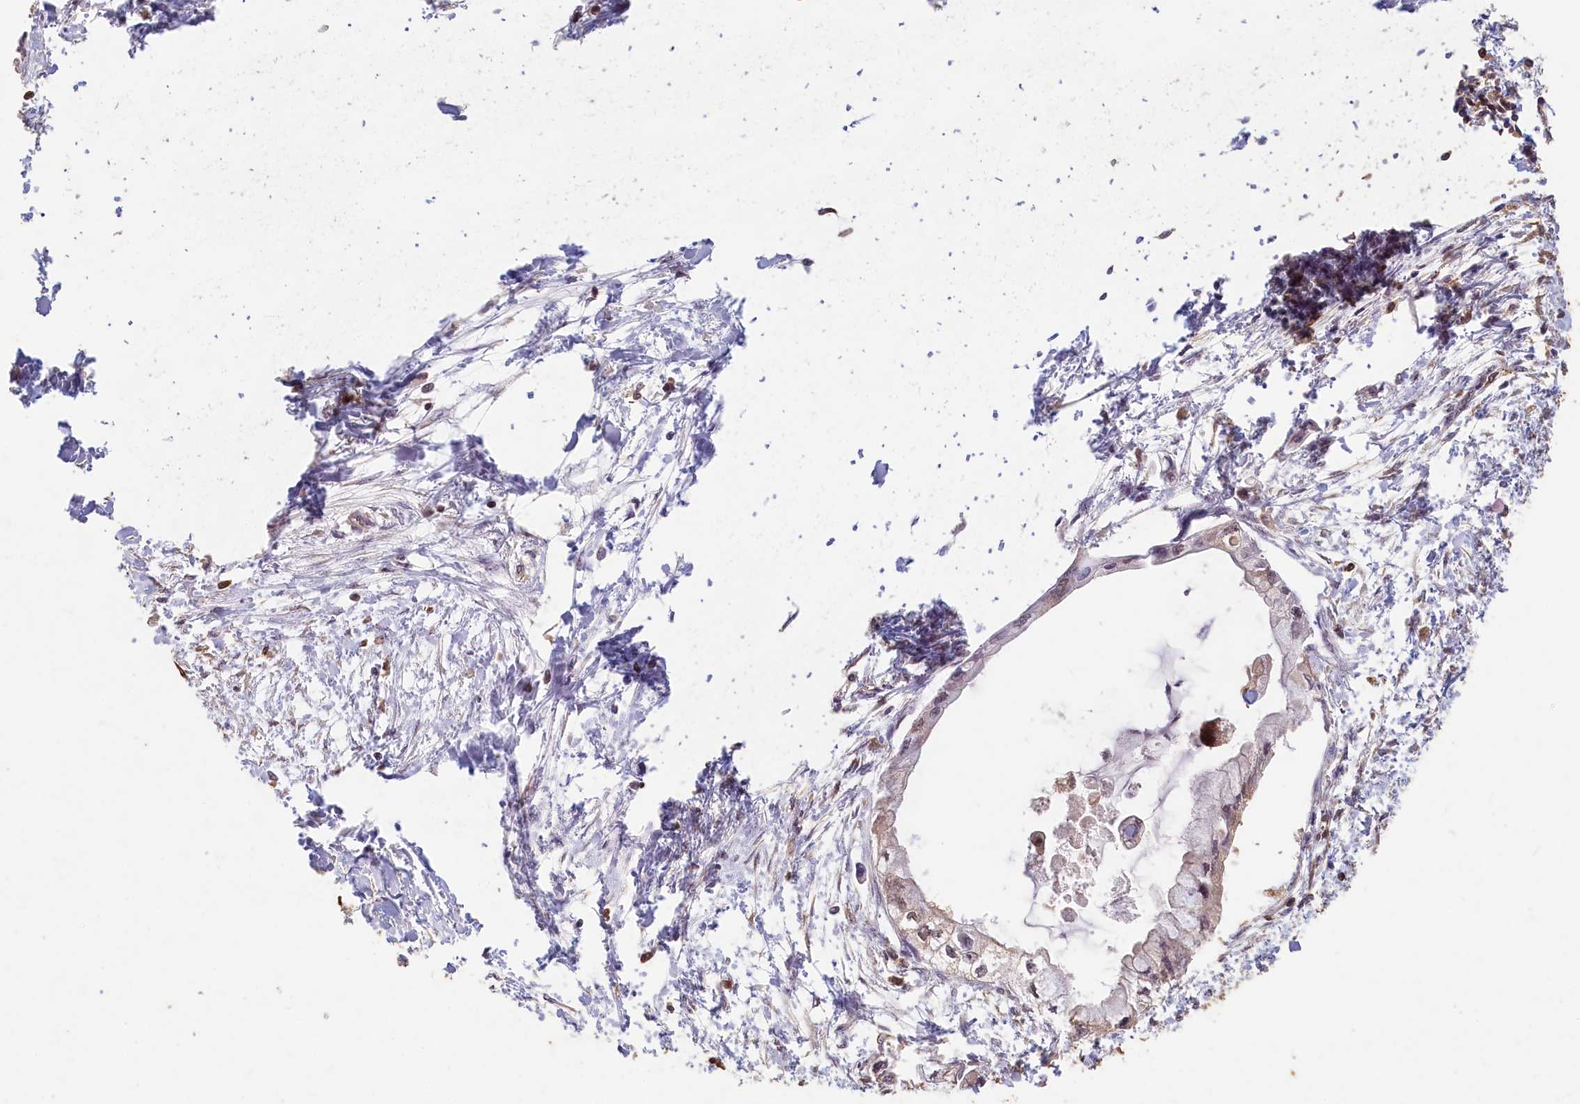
{"staining": {"intensity": "weak", "quantity": "25%-75%", "location": "cytoplasmic/membranous"}, "tissue": "pancreatic cancer", "cell_type": "Tumor cells", "image_type": "cancer", "snomed": [{"axis": "morphology", "description": "Adenocarcinoma, NOS"}, {"axis": "topography", "description": "Pancreas"}], "caption": "Immunohistochemistry image of neoplastic tissue: pancreatic cancer stained using immunohistochemistry exhibits low levels of weak protein expression localized specifically in the cytoplasmic/membranous of tumor cells, appearing as a cytoplasmic/membranous brown color.", "gene": "MADD", "patient": {"sex": "male", "age": 48}}